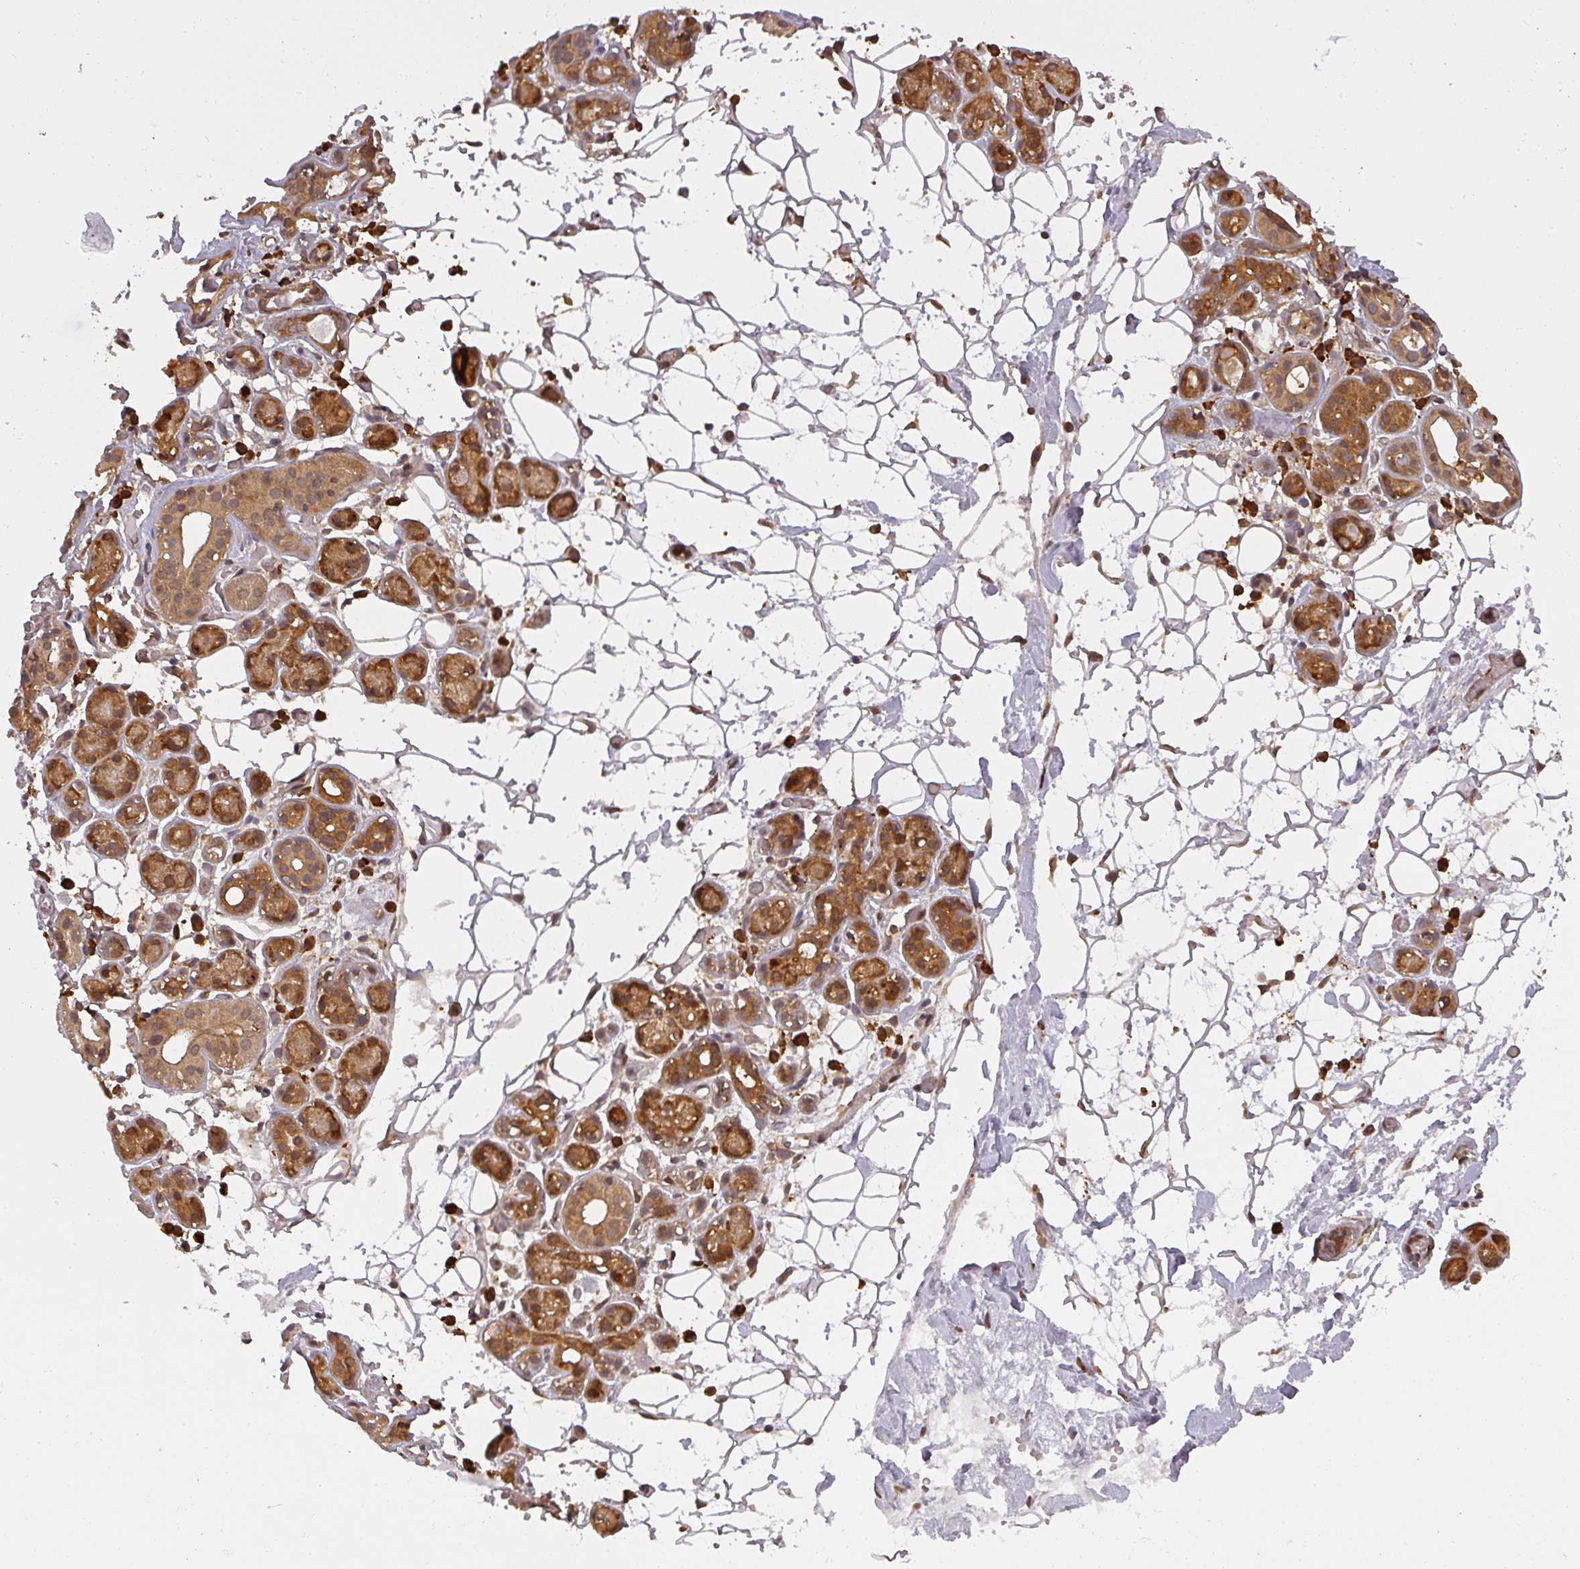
{"staining": {"intensity": "strong", "quantity": ">75%", "location": "cytoplasmic/membranous"}, "tissue": "salivary gland", "cell_type": "Glandular cells", "image_type": "normal", "snomed": [{"axis": "morphology", "description": "Normal tissue, NOS"}, {"axis": "topography", "description": "Salivary gland"}], "caption": "This histopathology image shows unremarkable salivary gland stained with immunohistochemistry (IHC) to label a protein in brown. The cytoplasmic/membranous of glandular cells show strong positivity for the protein. Nuclei are counter-stained blue.", "gene": "PPP6R3", "patient": {"sex": "male", "age": 82}}